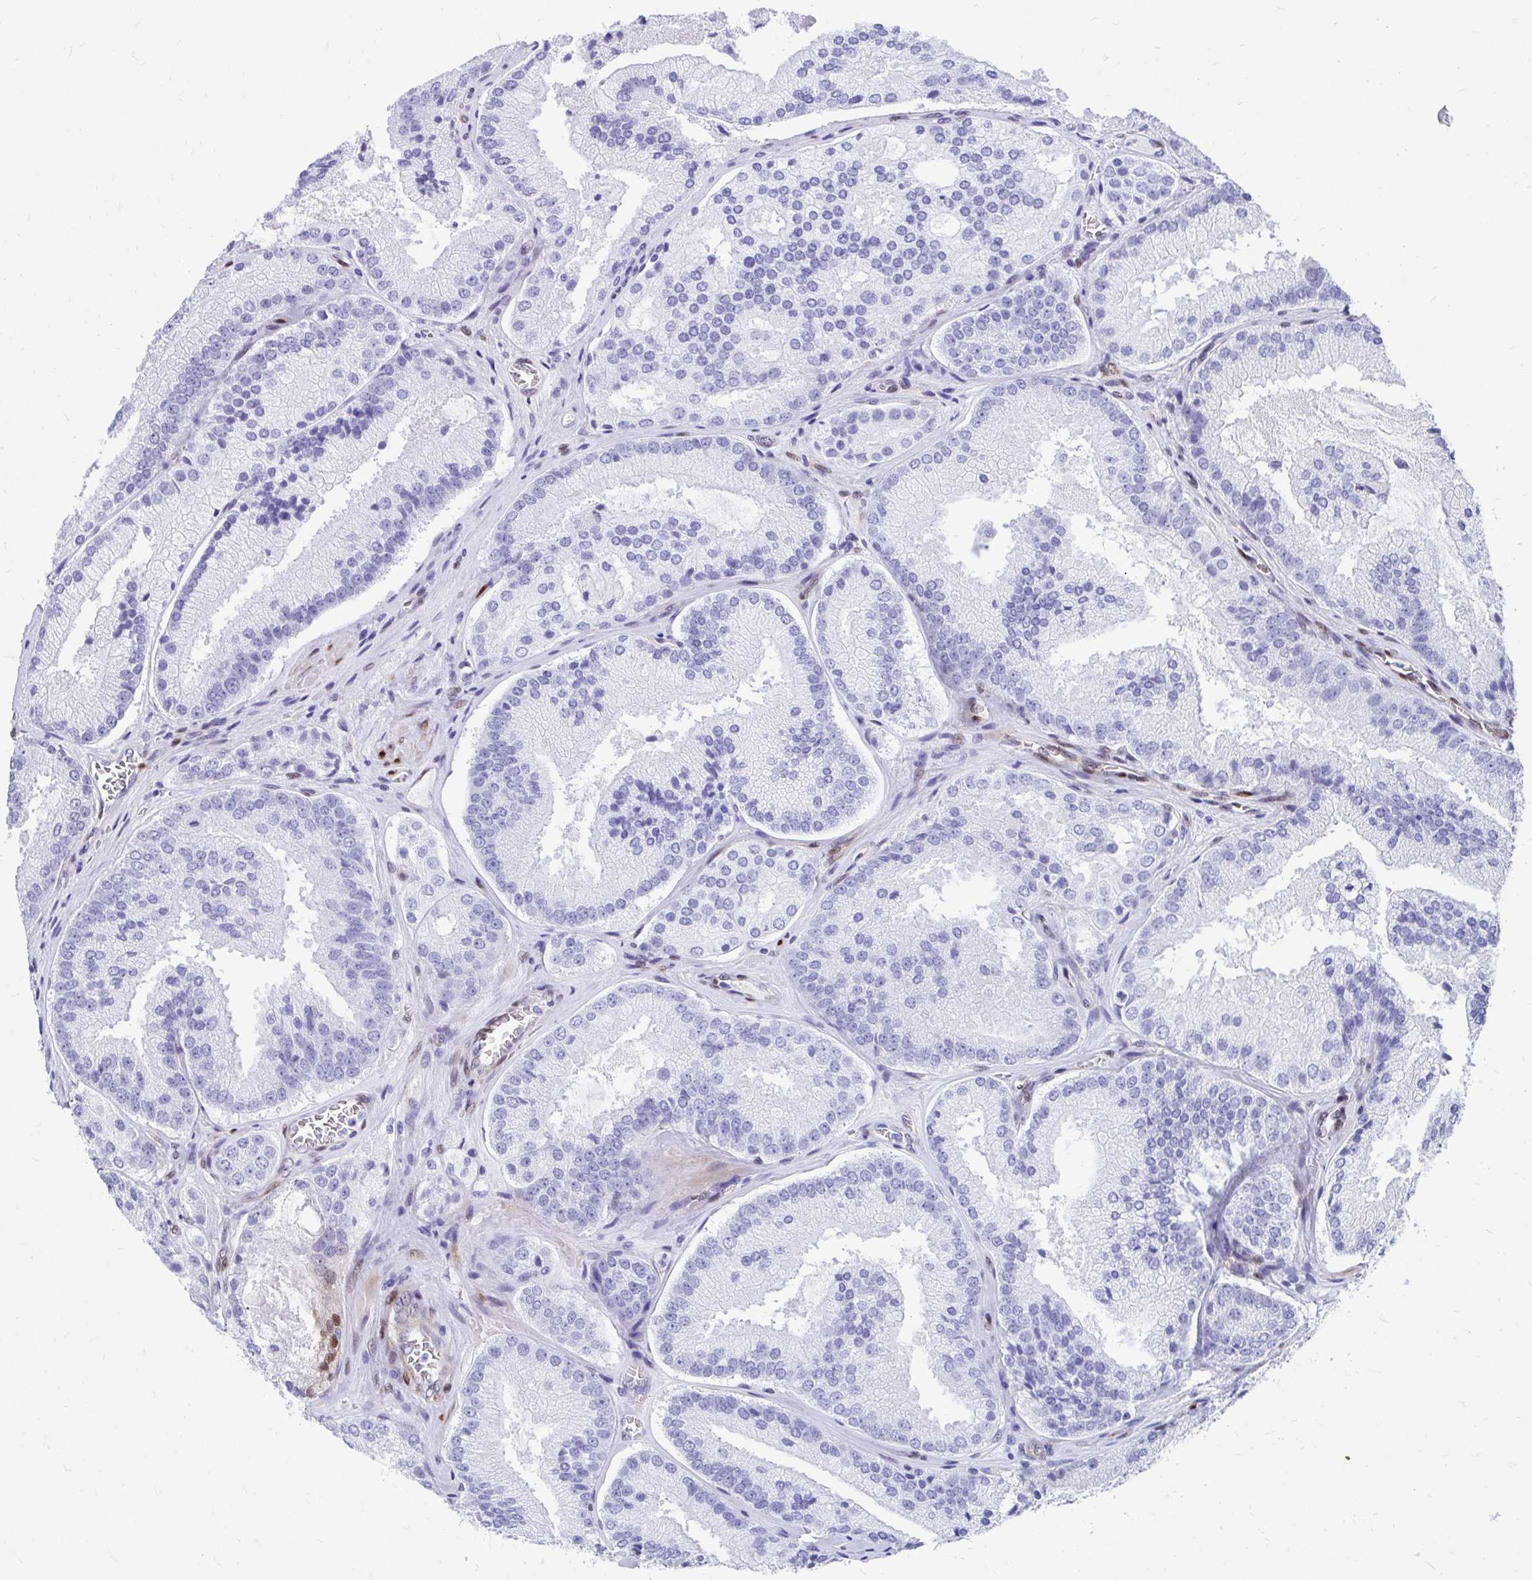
{"staining": {"intensity": "negative", "quantity": "none", "location": "none"}, "tissue": "prostate cancer", "cell_type": "Tumor cells", "image_type": "cancer", "snomed": [{"axis": "morphology", "description": "Adenocarcinoma, High grade"}, {"axis": "topography", "description": "Prostate"}], "caption": "Photomicrograph shows no significant protein staining in tumor cells of prostate high-grade adenocarcinoma.", "gene": "RBPMS", "patient": {"sex": "male", "age": 73}}